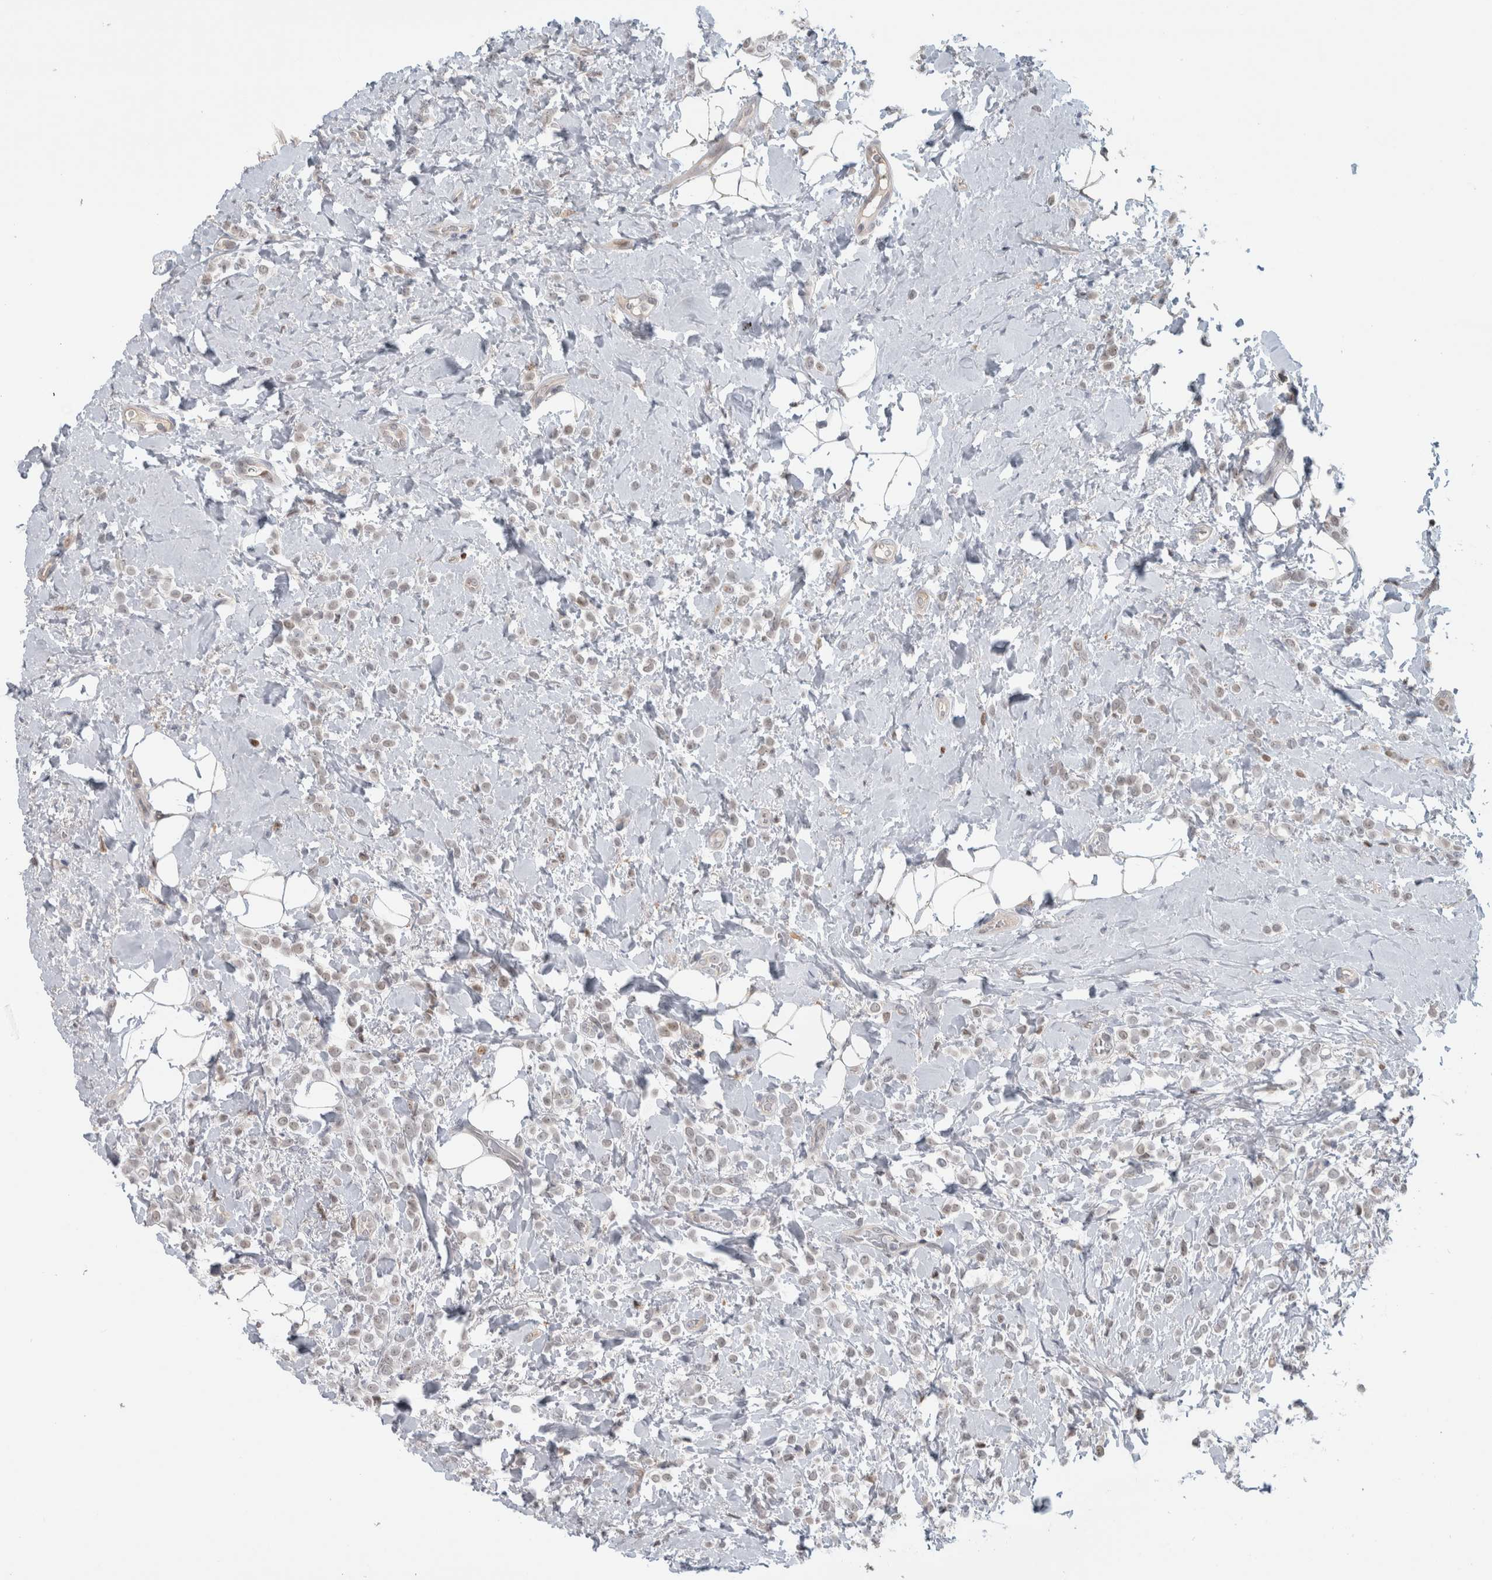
{"staining": {"intensity": "weak", "quantity": "<25%", "location": "nuclear"}, "tissue": "breast cancer", "cell_type": "Tumor cells", "image_type": "cancer", "snomed": [{"axis": "morphology", "description": "Normal tissue, NOS"}, {"axis": "morphology", "description": "Lobular carcinoma"}, {"axis": "topography", "description": "Breast"}], "caption": "Tumor cells show no significant staining in breast cancer (lobular carcinoma). (DAB IHC, high magnification).", "gene": "INSRR", "patient": {"sex": "female", "age": 50}}